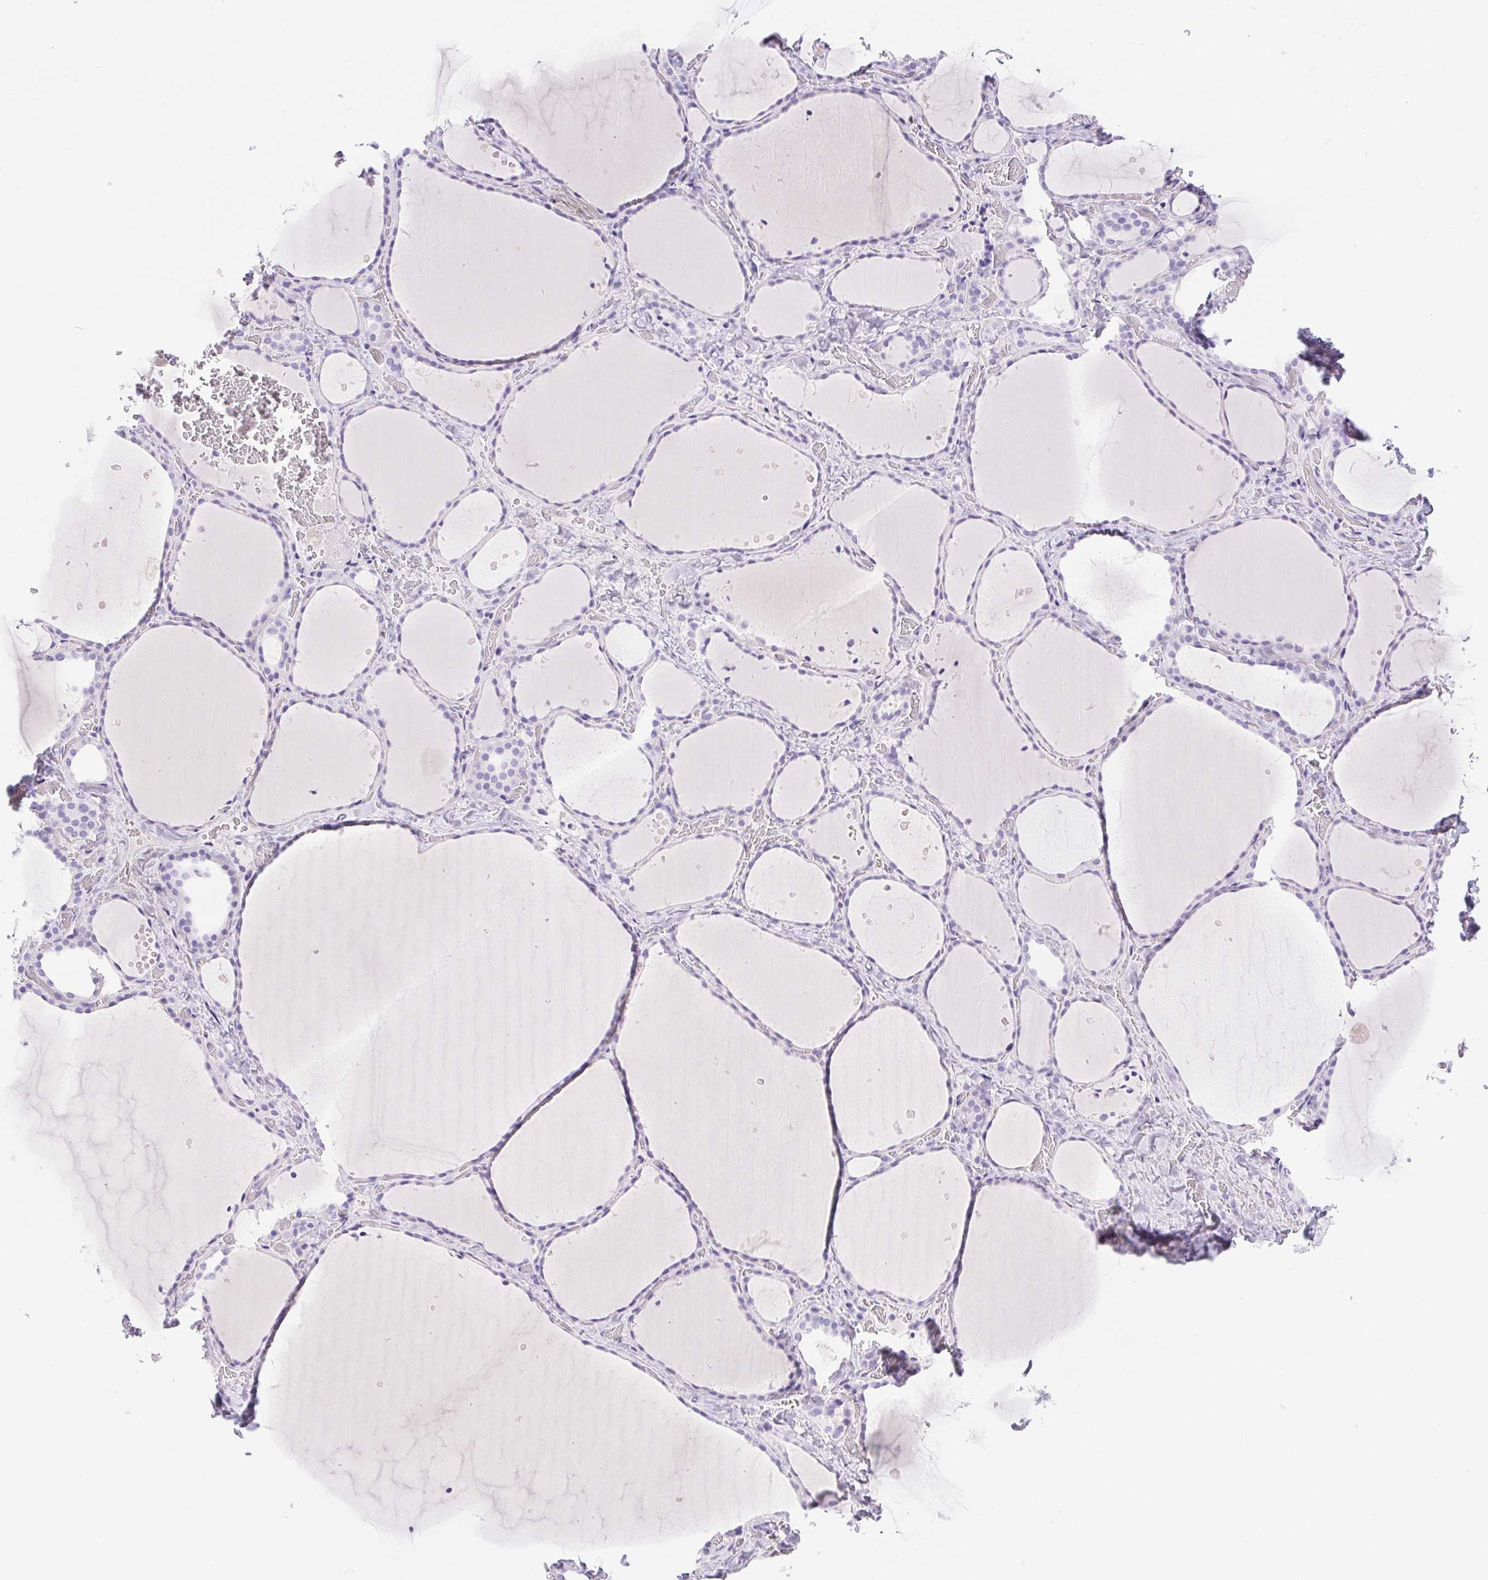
{"staining": {"intensity": "negative", "quantity": "none", "location": "none"}, "tissue": "thyroid gland", "cell_type": "Glandular cells", "image_type": "normal", "snomed": [{"axis": "morphology", "description": "Normal tissue, NOS"}, {"axis": "topography", "description": "Thyroid gland"}], "caption": "High magnification brightfield microscopy of normal thyroid gland stained with DAB (3,3'-diaminobenzidine) (brown) and counterstained with hematoxylin (blue): glandular cells show no significant positivity.", "gene": "PNLIP", "patient": {"sex": "female", "age": 36}}